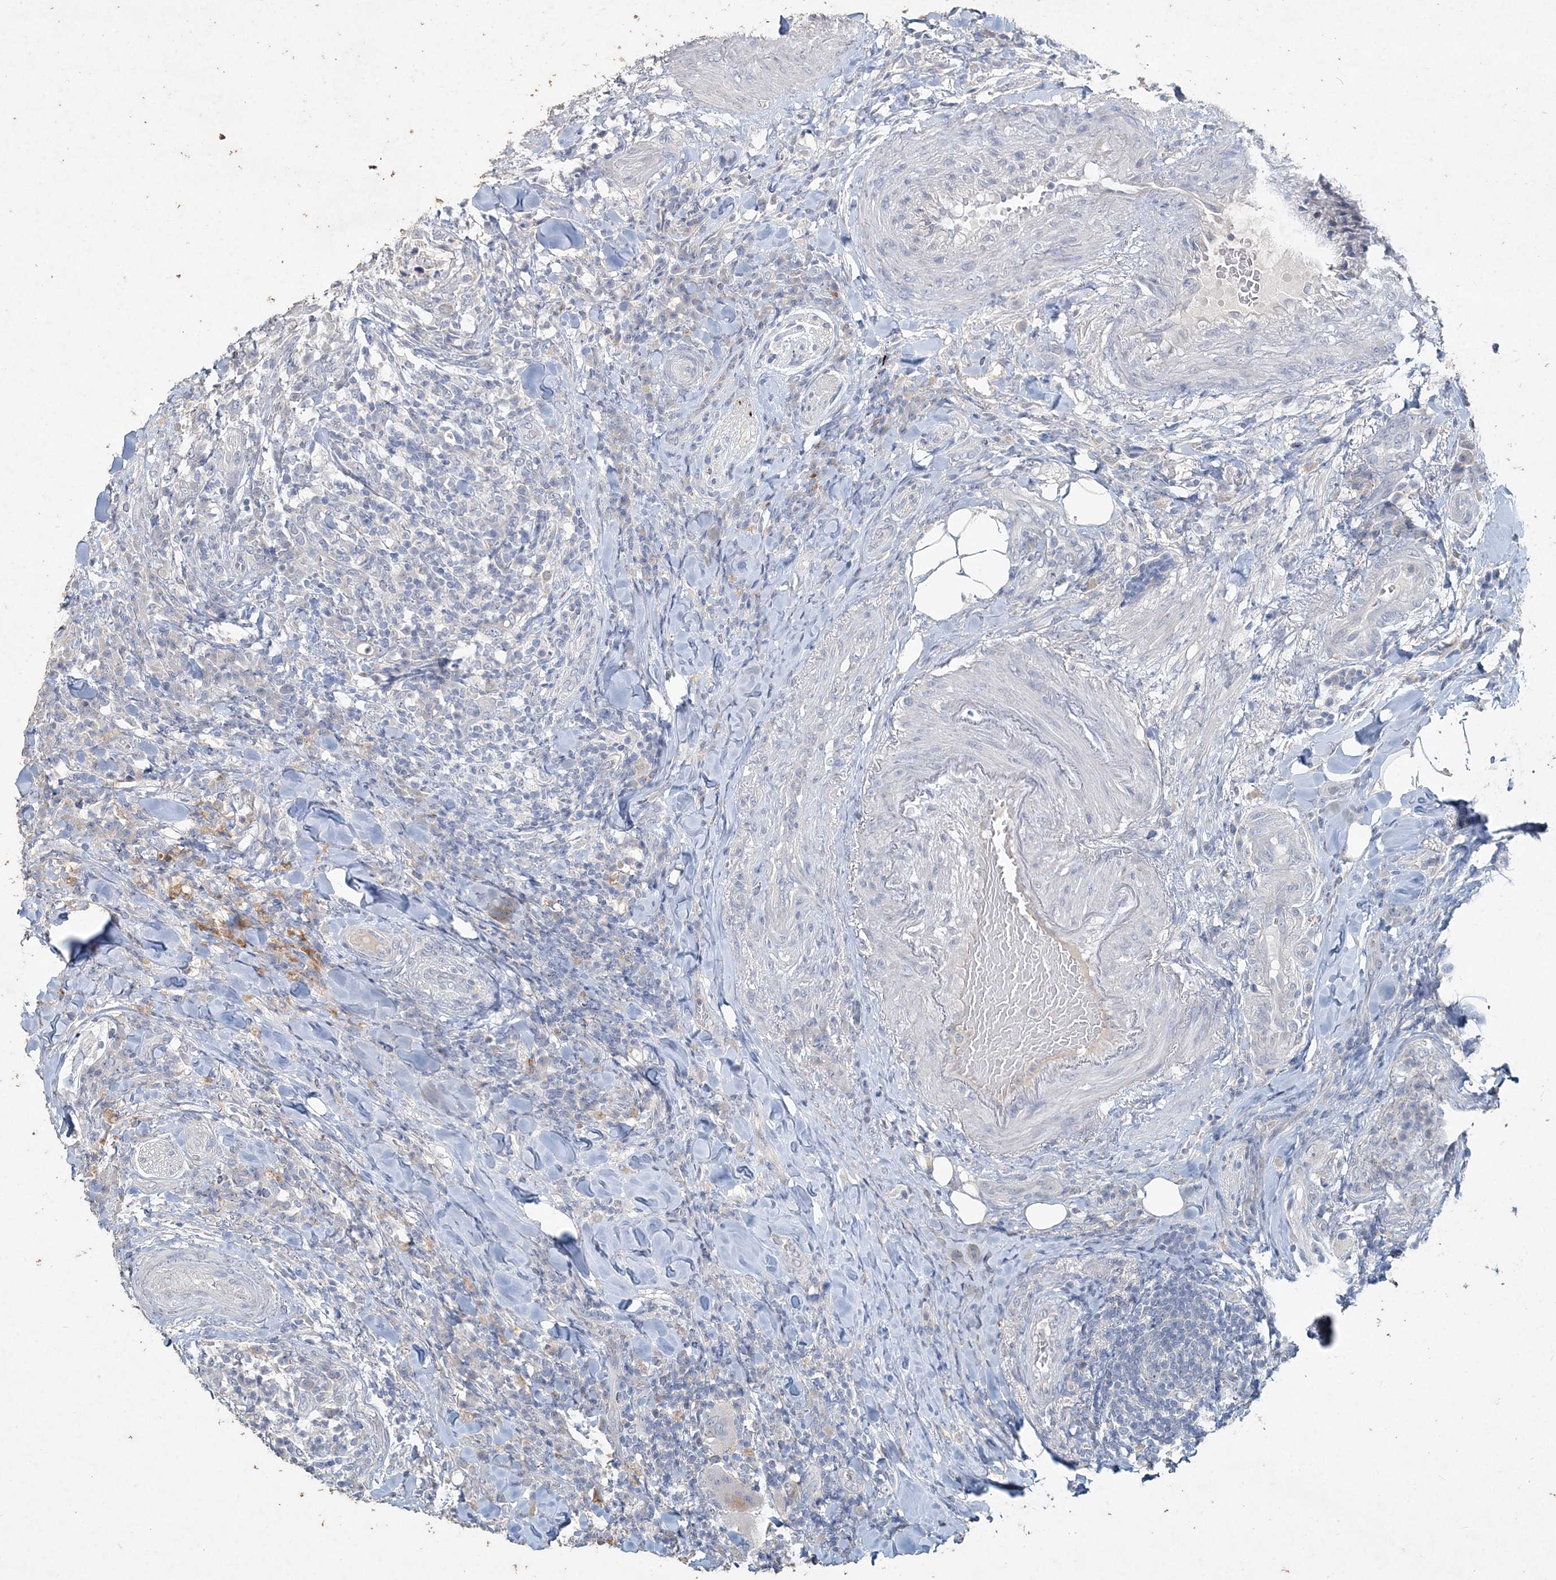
{"staining": {"intensity": "negative", "quantity": "none", "location": "none"}, "tissue": "colorectal cancer", "cell_type": "Tumor cells", "image_type": "cancer", "snomed": [{"axis": "morphology", "description": "Adenocarcinoma, NOS"}, {"axis": "topography", "description": "Colon"}], "caption": "Tumor cells show no significant staining in adenocarcinoma (colorectal).", "gene": "DNAH5", "patient": {"sex": "female", "age": 66}}